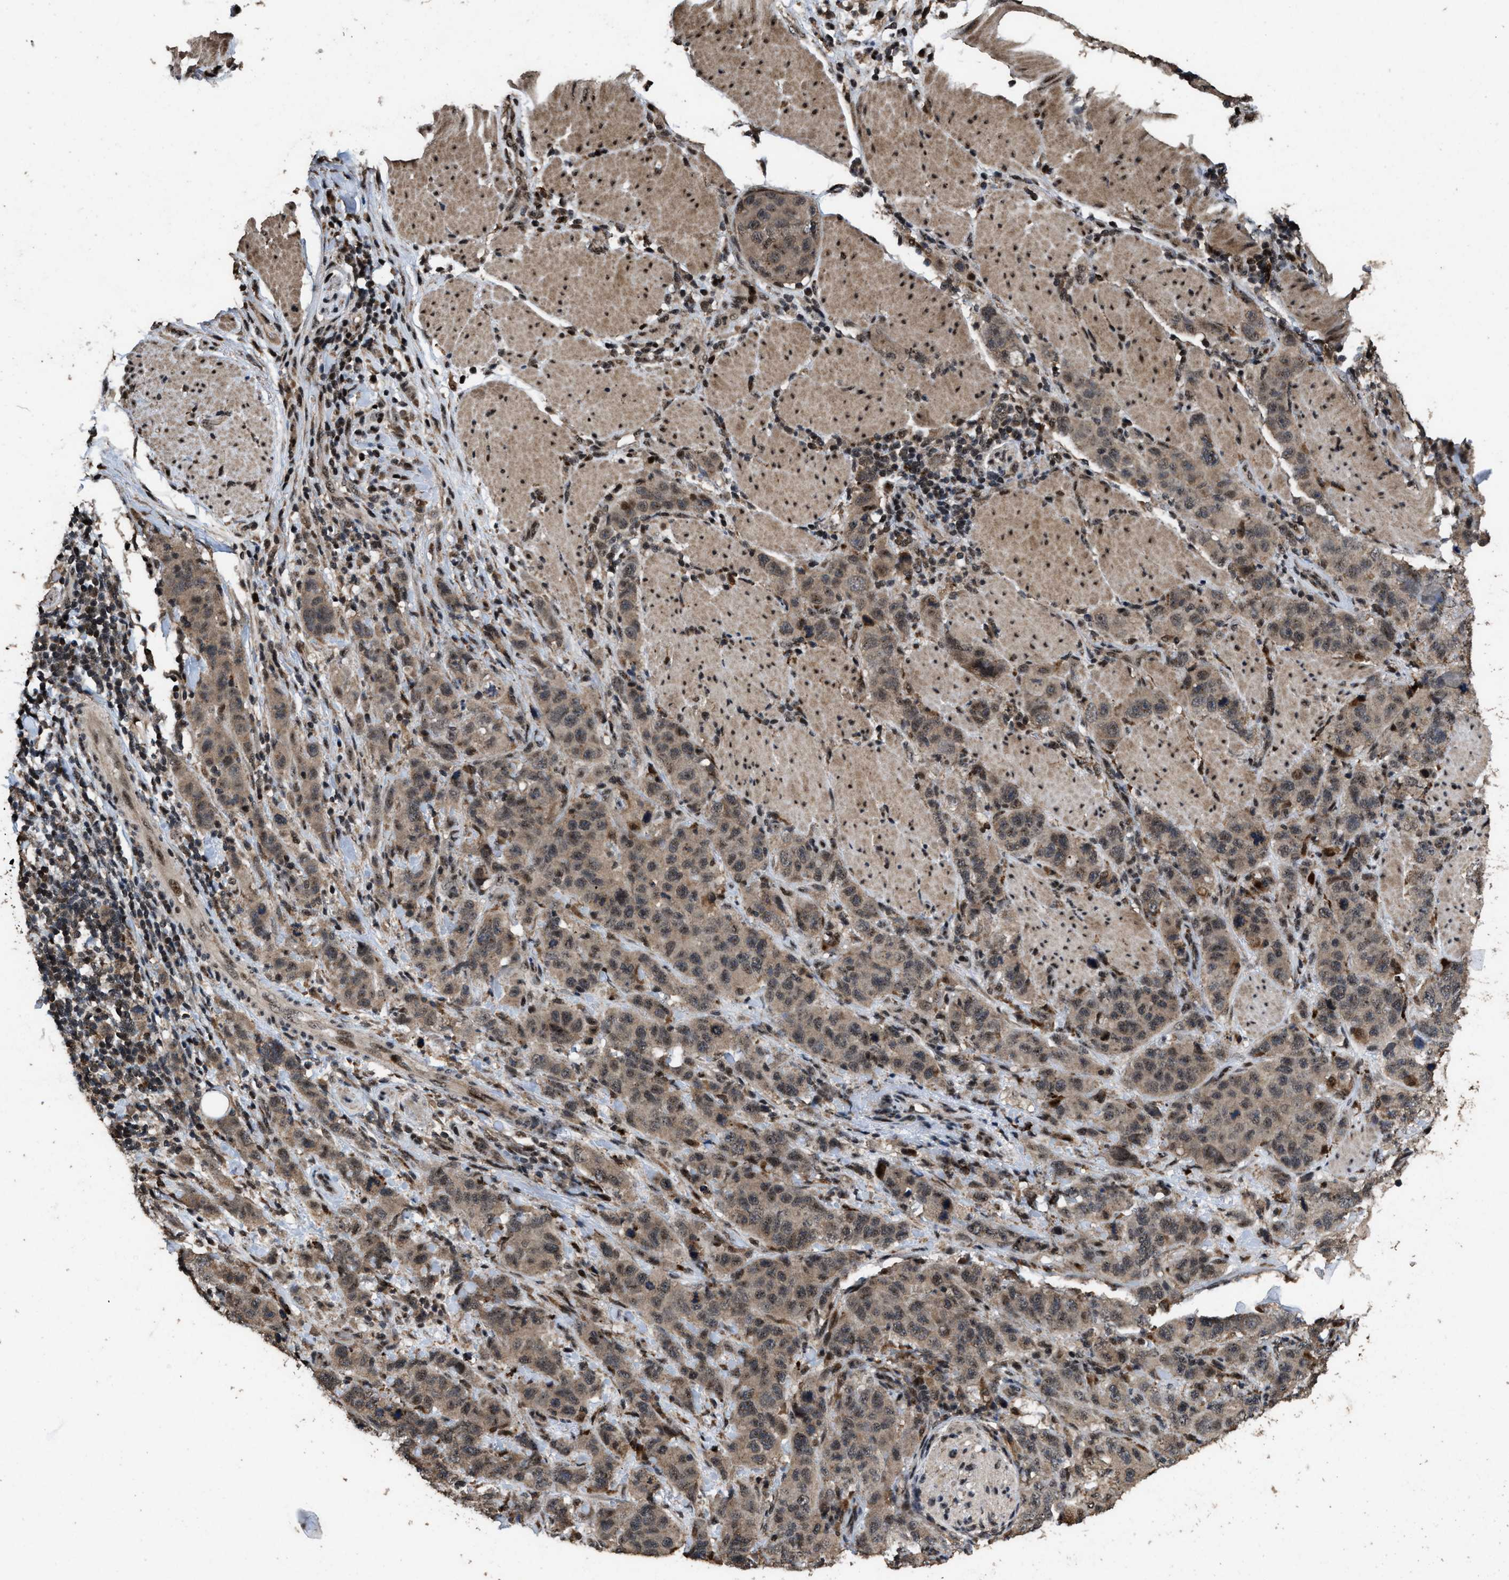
{"staining": {"intensity": "weak", "quantity": ">75%", "location": "cytoplasmic/membranous"}, "tissue": "stomach cancer", "cell_type": "Tumor cells", "image_type": "cancer", "snomed": [{"axis": "morphology", "description": "Adenocarcinoma, NOS"}, {"axis": "topography", "description": "Stomach"}], "caption": "This micrograph demonstrates immunohistochemistry staining of human stomach cancer, with low weak cytoplasmic/membranous expression in approximately >75% of tumor cells.", "gene": "HAUS6", "patient": {"sex": "male", "age": 48}}